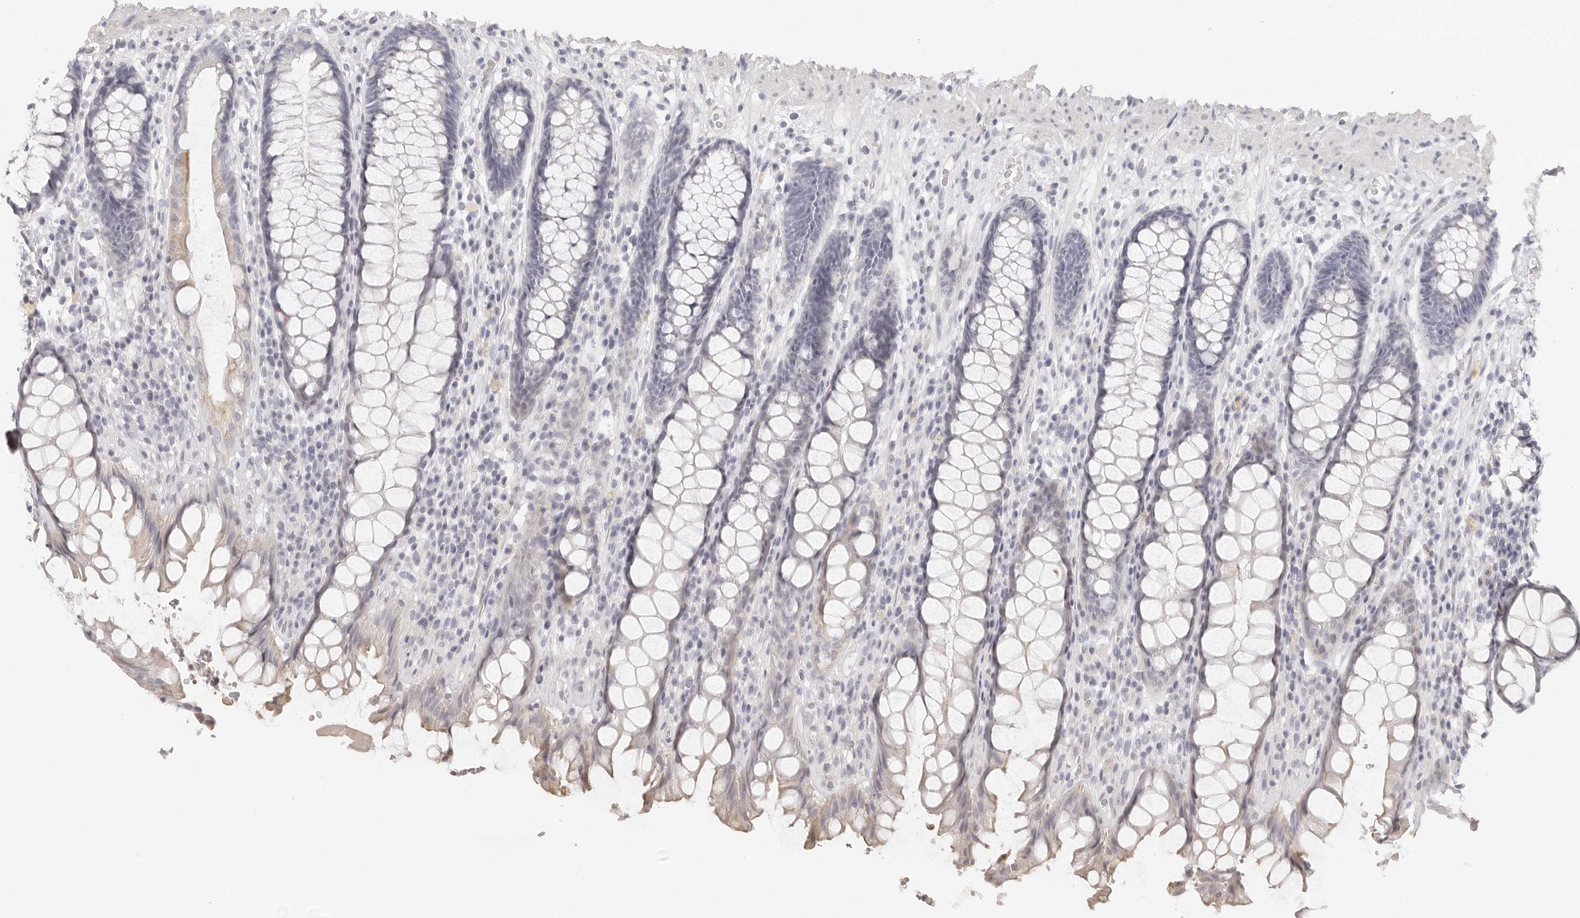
{"staining": {"intensity": "moderate", "quantity": "<25%", "location": "cytoplasmic/membranous"}, "tissue": "rectum", "cell_type": "Glandular cells", "image_type": "normal", "snomed": [{"axis": "morphology", "description": "Normal tissue, NOS"}, {"axis": "topography", "description": "Rectum"}], "caption": "This image shows immunohistochemistry staining of normal rectum, with low moderate cytoplasmic/membranous positivity in approximately <25% of glandular cells.", "gene": "RXFP1", "patient": {"sex": "male", "age": 64}}